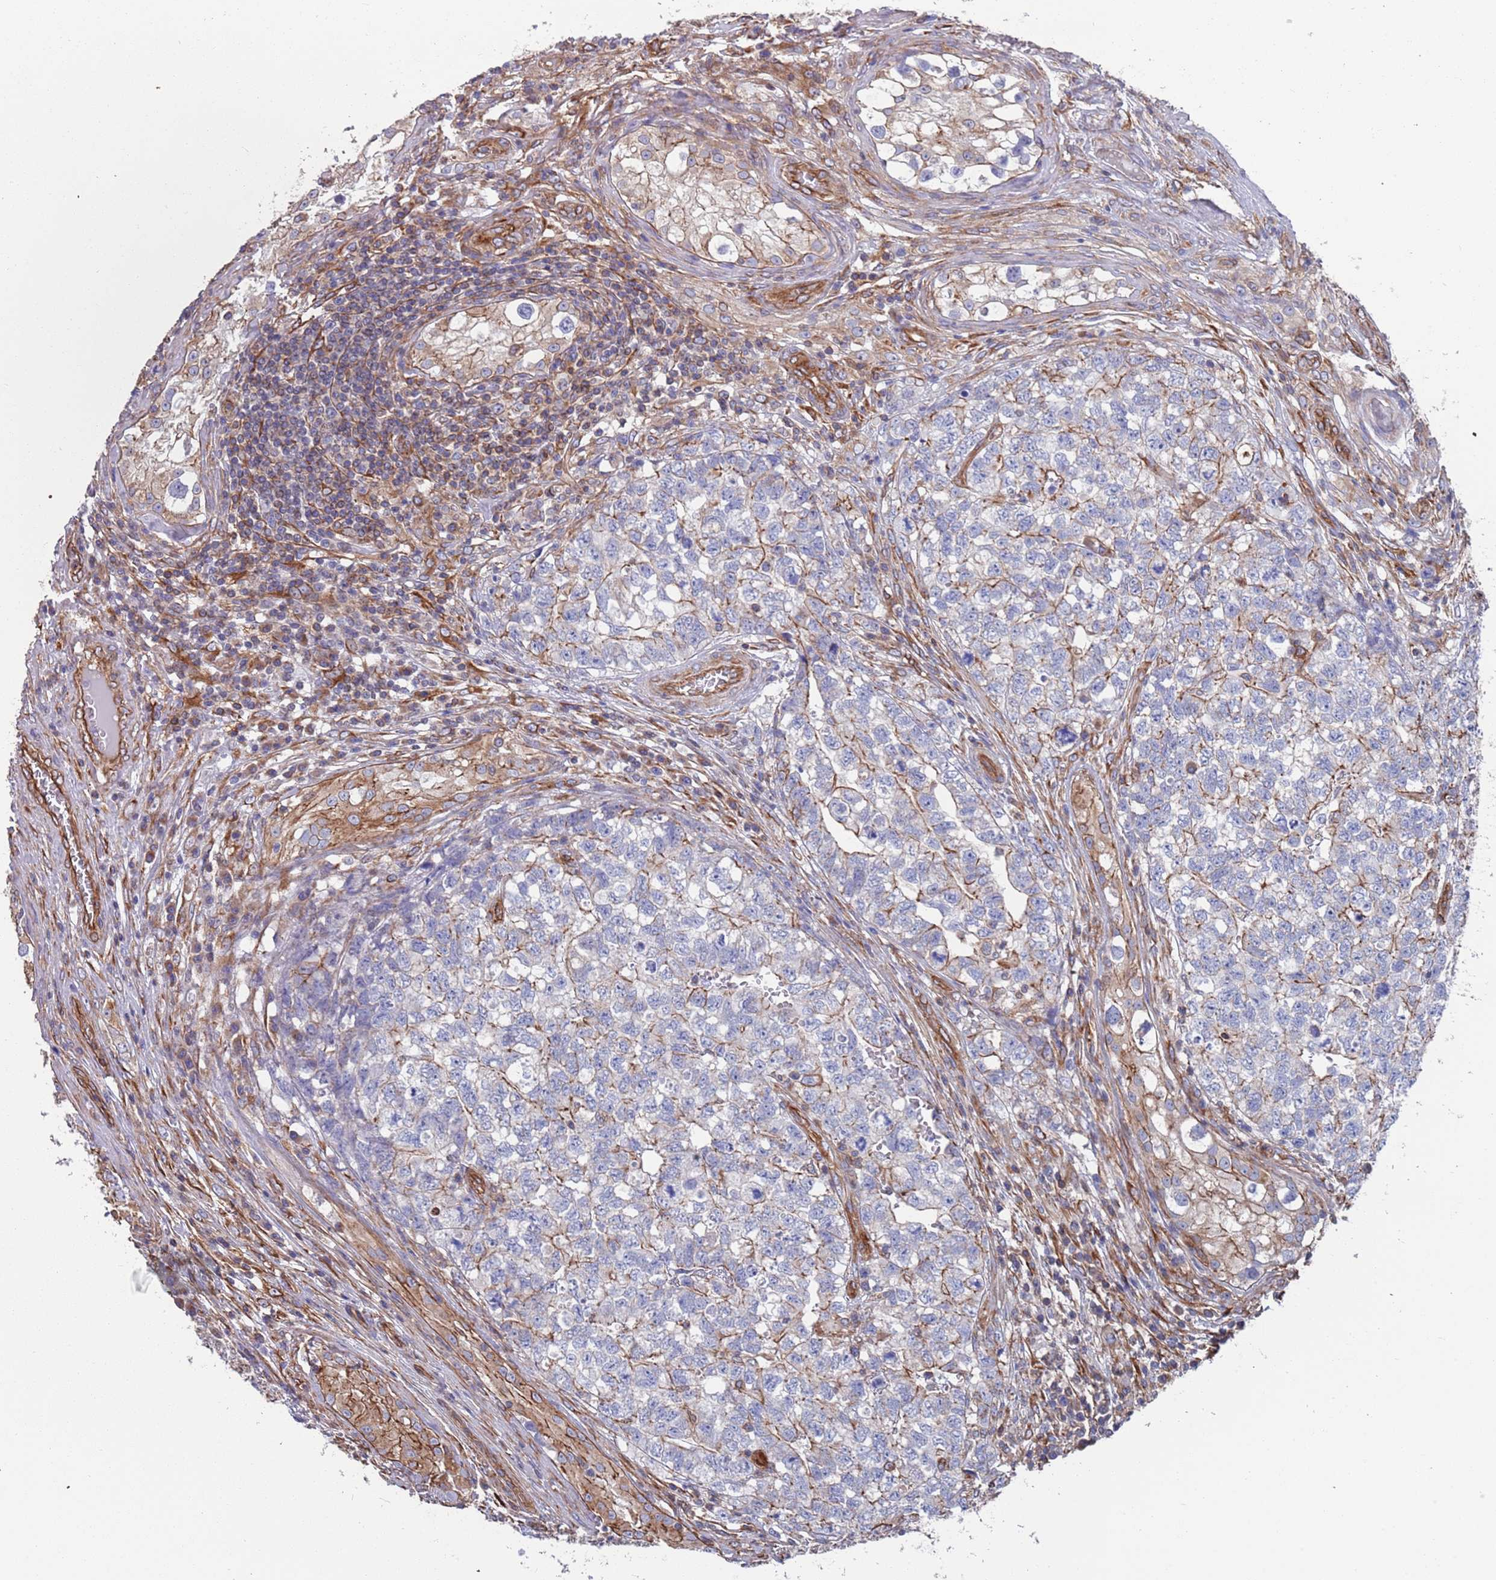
{"staining": {"intensity": "weak", "quantity": "25%-75%", "location": "cytoplasmic/membranous"}, "tissue": "testis cancer", "cell_type": "Tumor cells", "image_type": "cancer", "snomed": [{"axis": "morphology", "description": "Carcinoma, Embryonal, NOS"}, {"axis": "topography", "description": "Testis"}], "caption": "Immunohistochemistry image of neoplastic tissue: testis cancer stained using immunohistochemistry displays low levels of weak protein expression localized specifically in the cytoplasmic/membranous of tumor cells, appearing as a cytoplasmic/membranous brown color.", "gene": "JAKMIP2", "patient": {"sex": "male", "age": 31}}